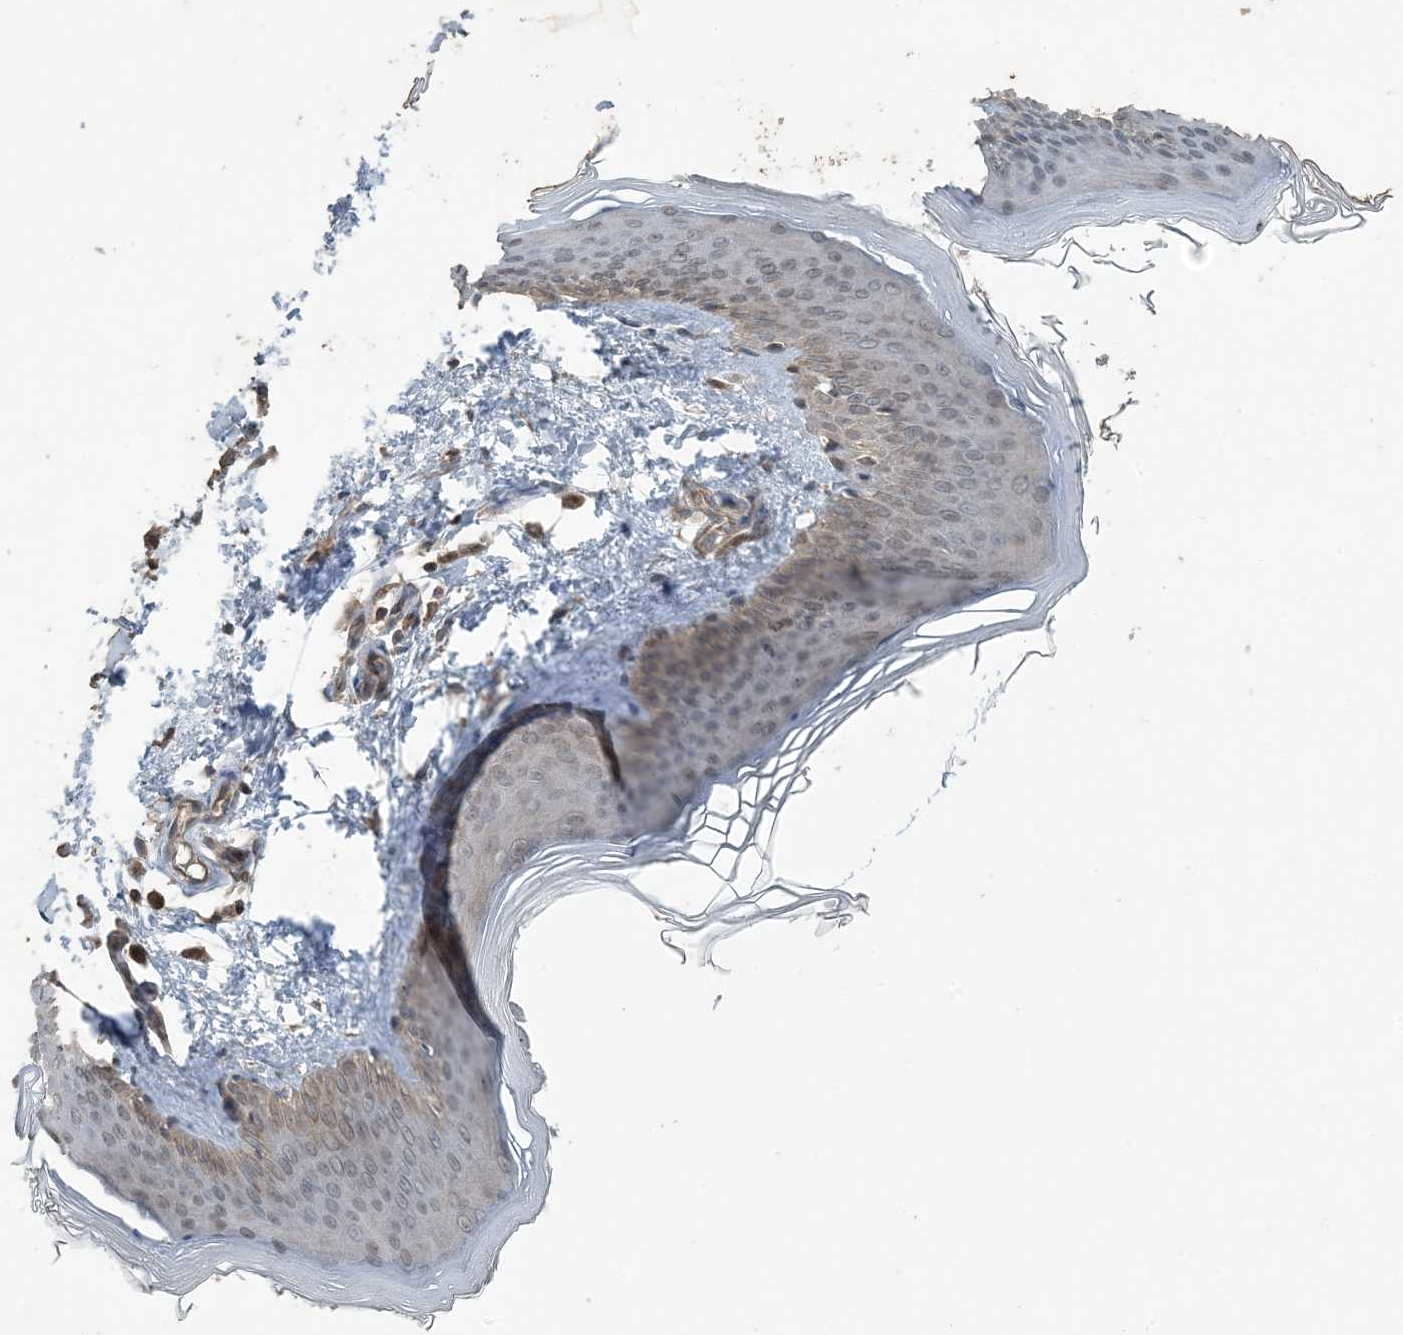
{"staining": {"intensity": "moderate", "quantity": ">75%", "location": "cytoplasmic/membranous,nuclear"}, "tissue": "skin", "cell_type": "Fibroblasts", "image_type": "normal", "snomed": [{"axis": "morphology", "description": "Normal tissue, NOS"}, {"axis": "topography", "description": "Skin"}], "caption": "This photomicrograph shows IHC staining of unremarkable skin, with medium moderate cytoplasmic/membranous,nuclear expression in approximately >75% of fibroblasts.", "gene": "ZFAND2B", "patient": {"sex": "female", "age": 27}}